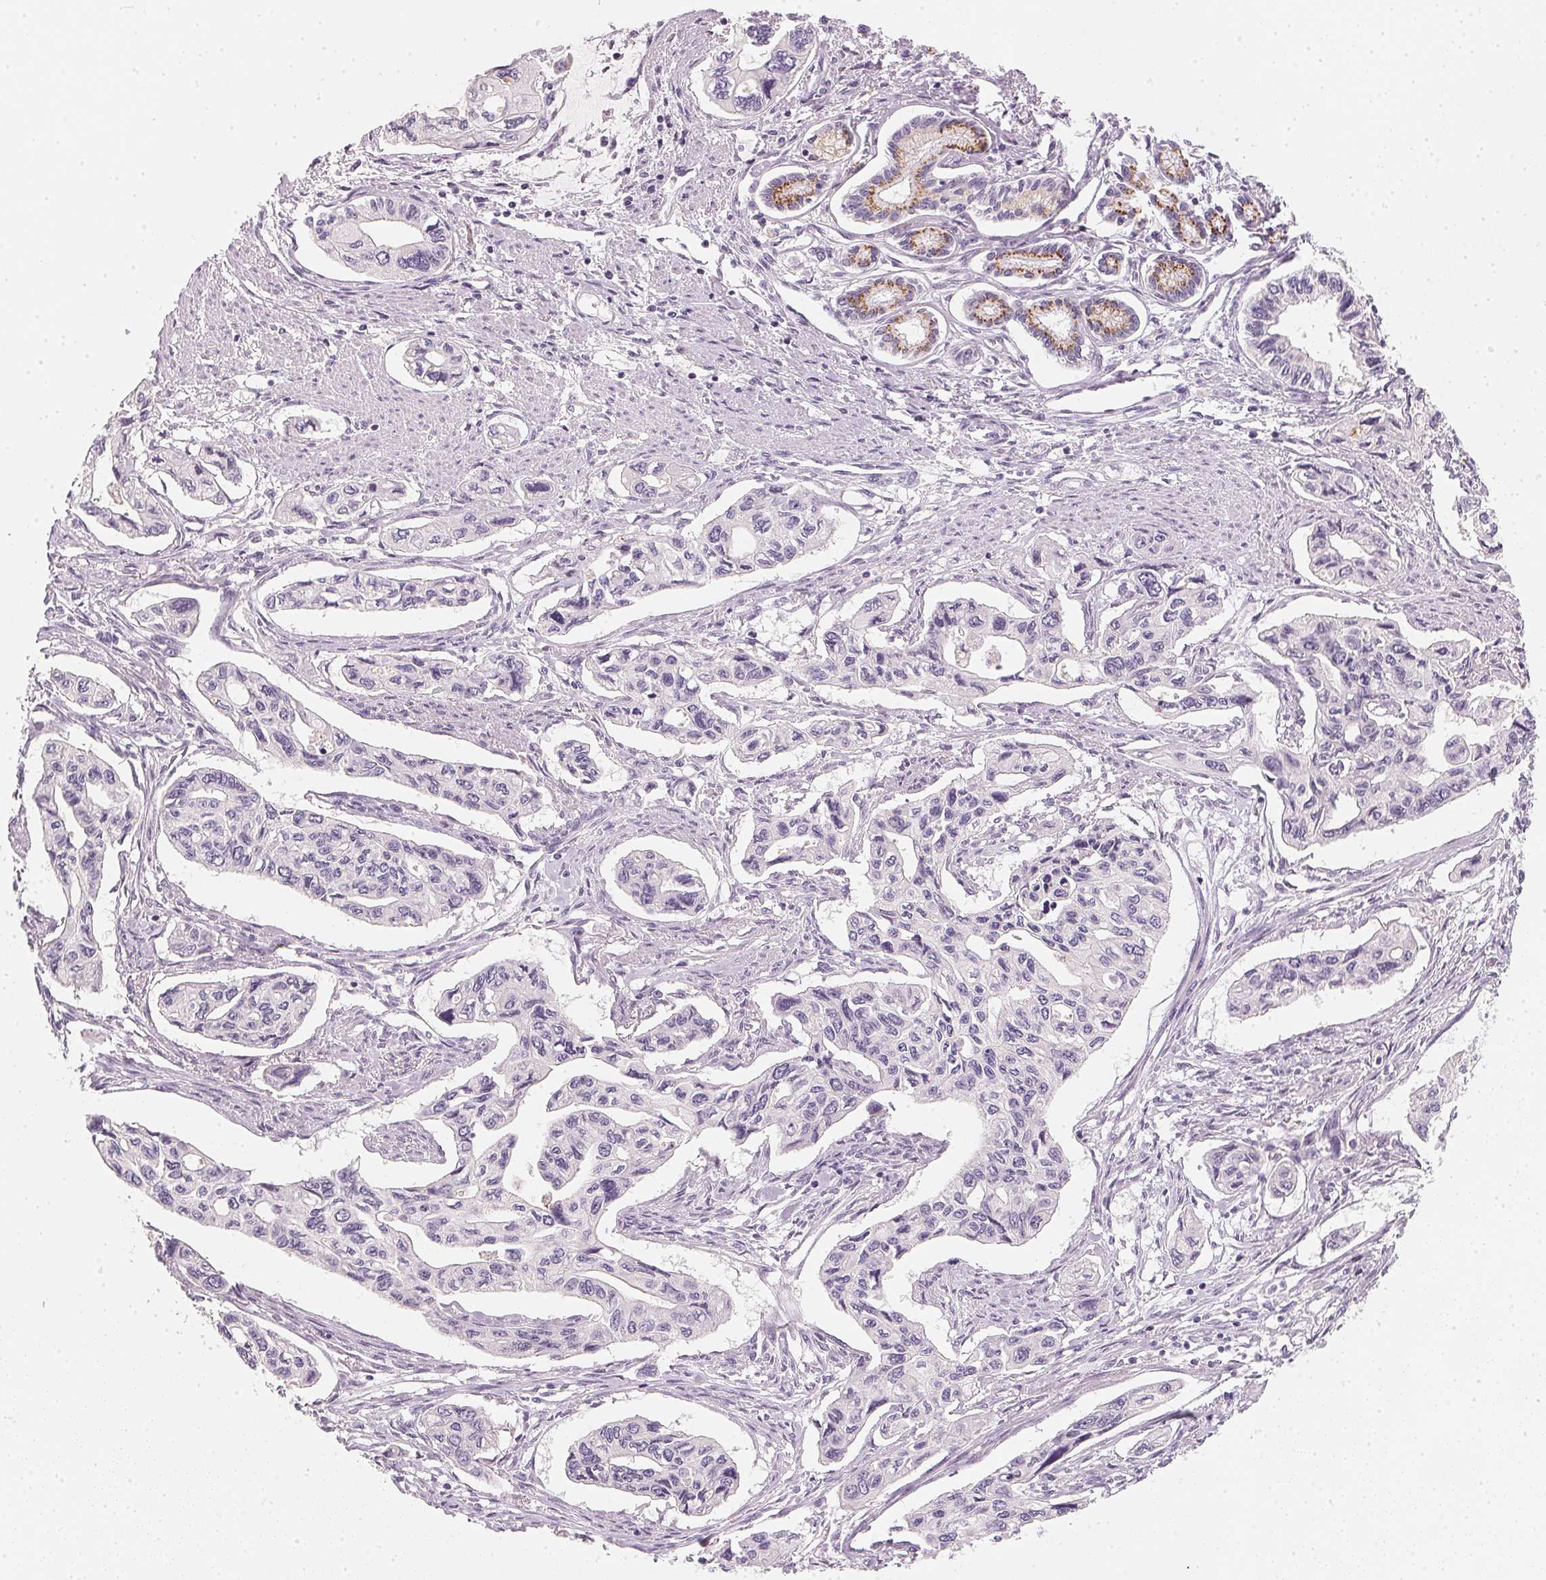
{"staining": {"intensity": "negative", "quantity": "none", "location": "none"}, "tissue": "pancreatic cancer", "cell_type": "Tumor cells", "image_type": "cancer", "snomed": [{"axis": "morphology", "description": "Adenocarcinoma, NOS"}, {"axis": "topography", "description": "Pancreas"}], "caption": "Tumor cells show no significant positivity in adenocarcinoma (pancreatic).", "gene": "CHST4", "patient": {"sex": "female", "age": 76}}